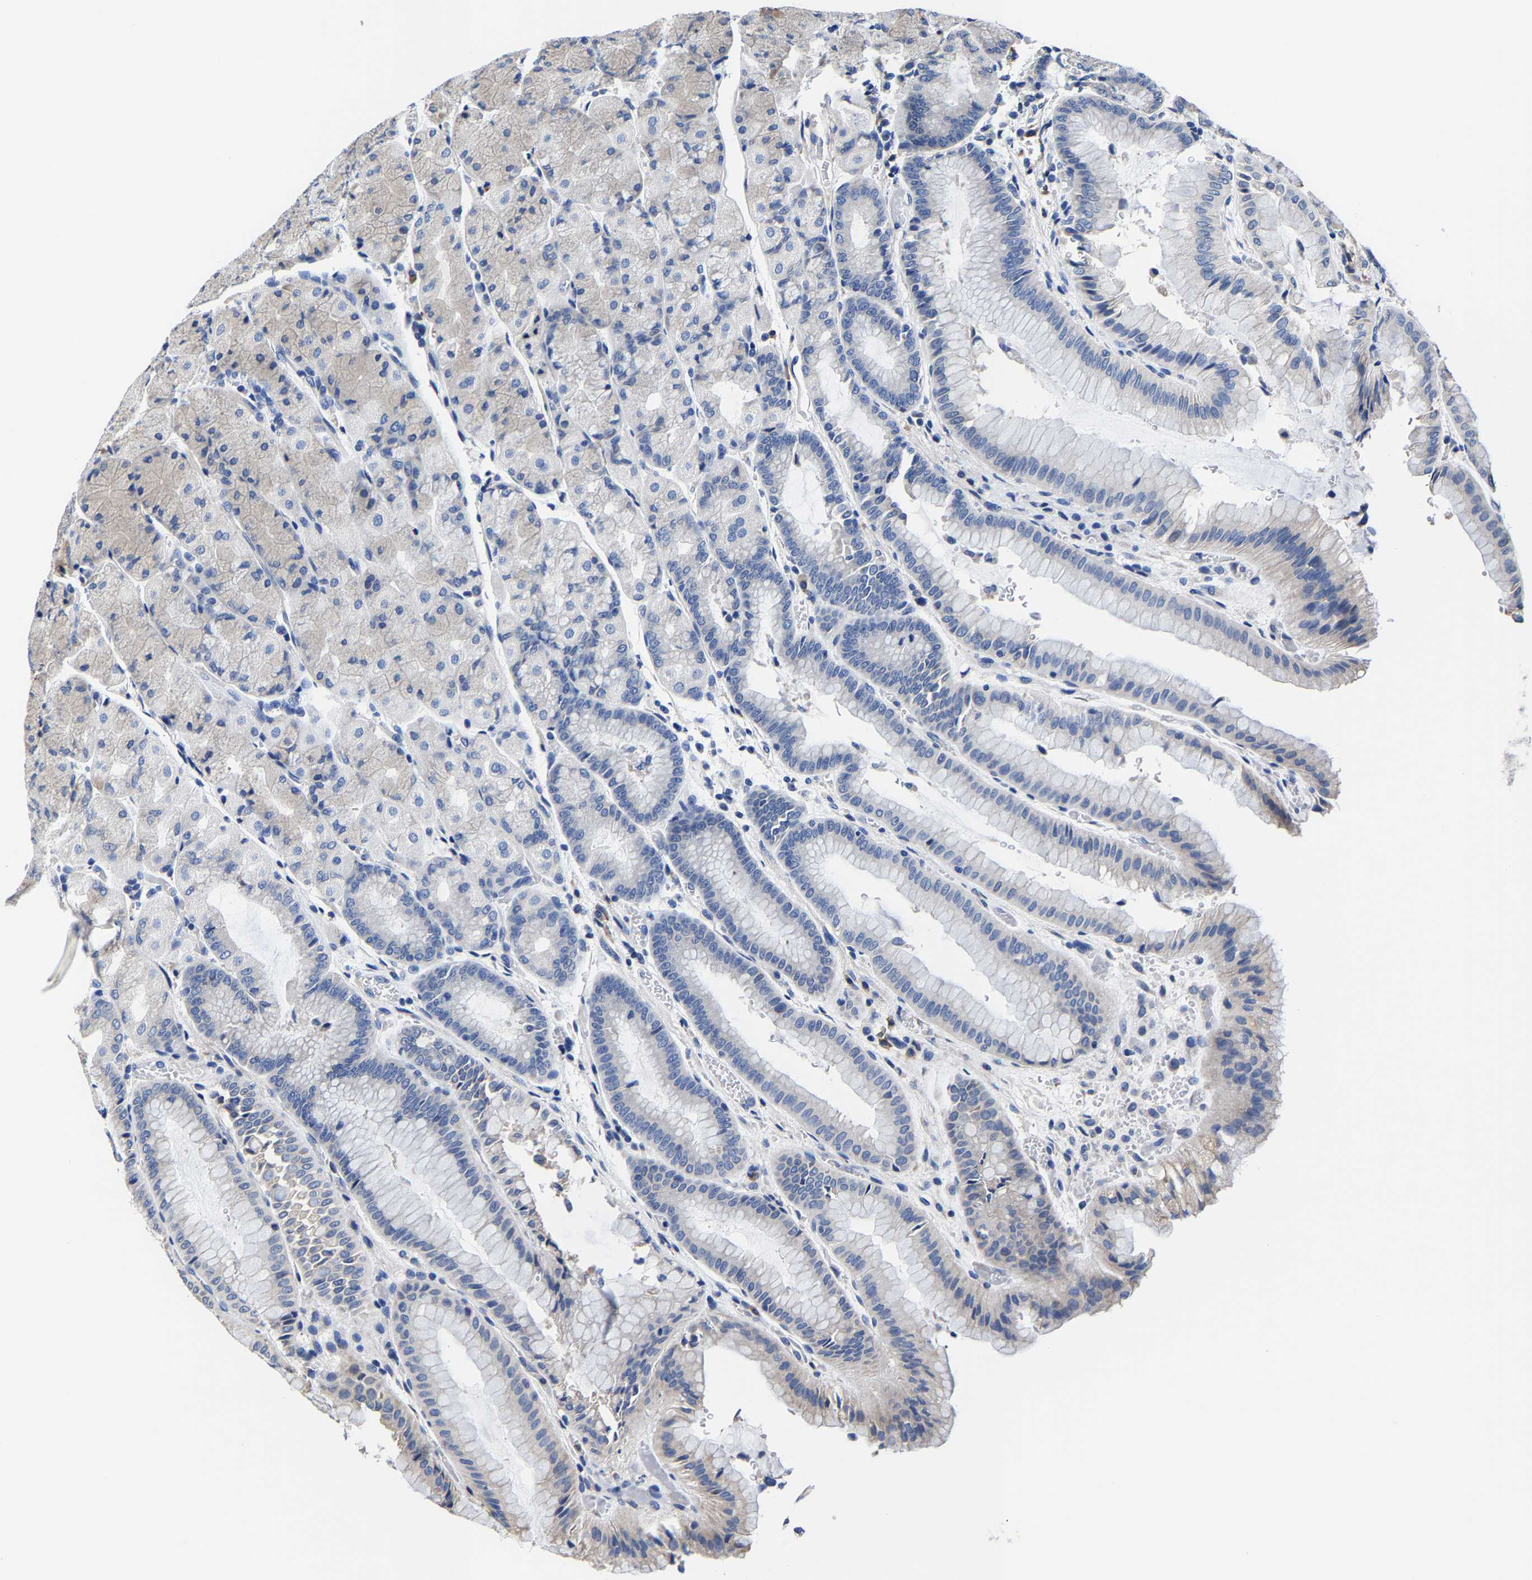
{"staining": {"intensity": "weak", "quantity": "<25%", "location": "cytoplasmic/membranous"}, "tissue": "stomach", "cell_type": "Glandular cells", "image_type": "normal", "snomed": [{"axis": "morphology", "description": "Normal tissue, NOS"}, {"axis": "morphology", "description": "Carcinoid, malignant, NOS"}, {"axis": "topography", "description": "Stomach, upper"}], "caption": "Human stomach stained for a protein using immunohistochemistry (IHC) reveals no positivity in glandular cells.", "gene": "SRPK2", "patient": {"sex": "male", "age": 39}}